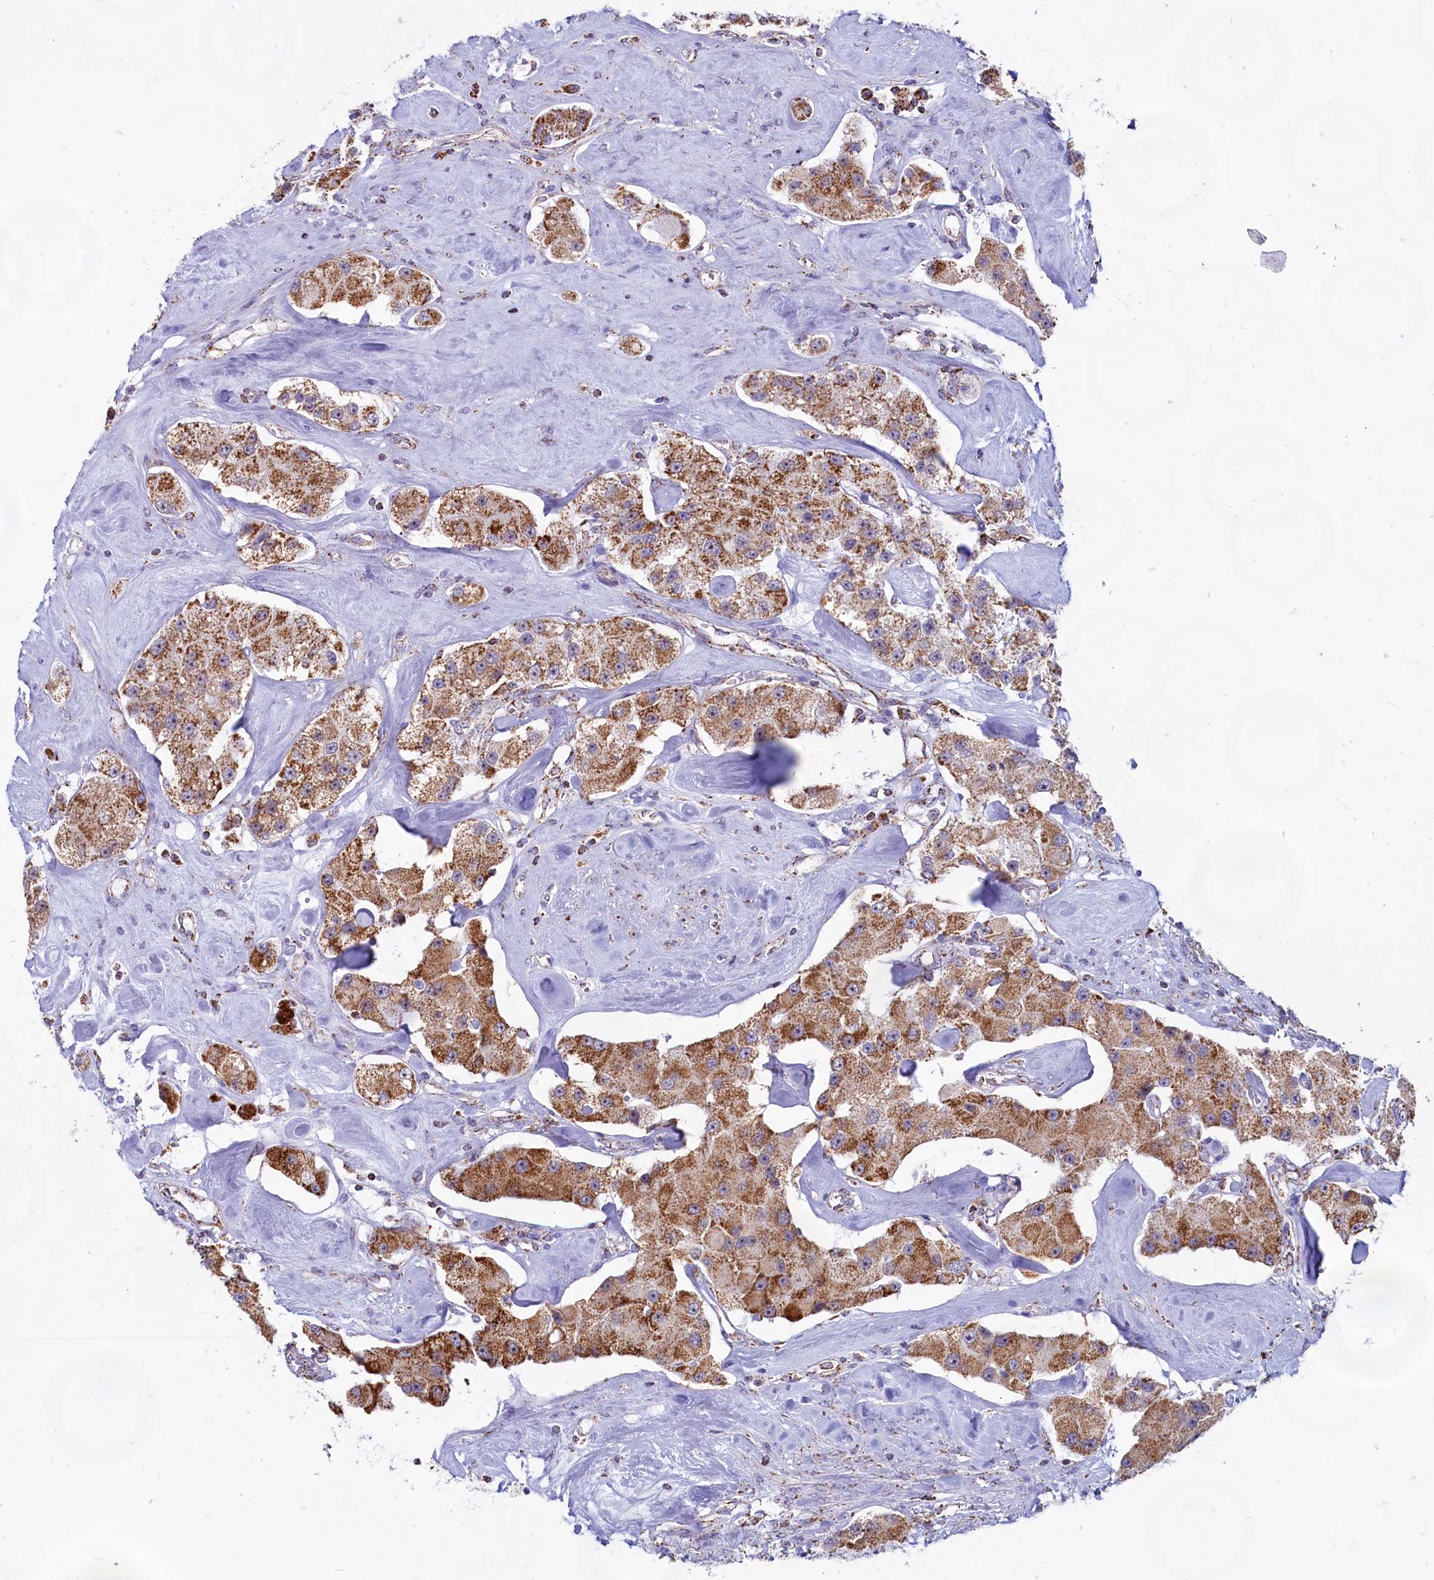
{"staining": {"intensity": "moderate", "quantity": ">75%", "location": "cytoplasmic/membranous"}, "tissue": "carcinoid", "cell_type": "Tumor cells", "image_type": "cancer", "snomed": [{"axis": "morphology", "description": "Carcinoid, malignant, NOS"}, {"axis": "topography", "description": "Pancreas"}], "caption": "Tumor cells demonstrate medium levels of moderate cytoplasmic/membranous positivity in about >75% of cells in carcinoid. The staining was performed using DAB (3,3'-diaminobenzidine) to visualize the protein expression in brown, while the nuclei were stained in blue with hematoxylin (Magnification: 20x).", "gene": "C1D", "patient": {"sex": "male", "age": 41}}